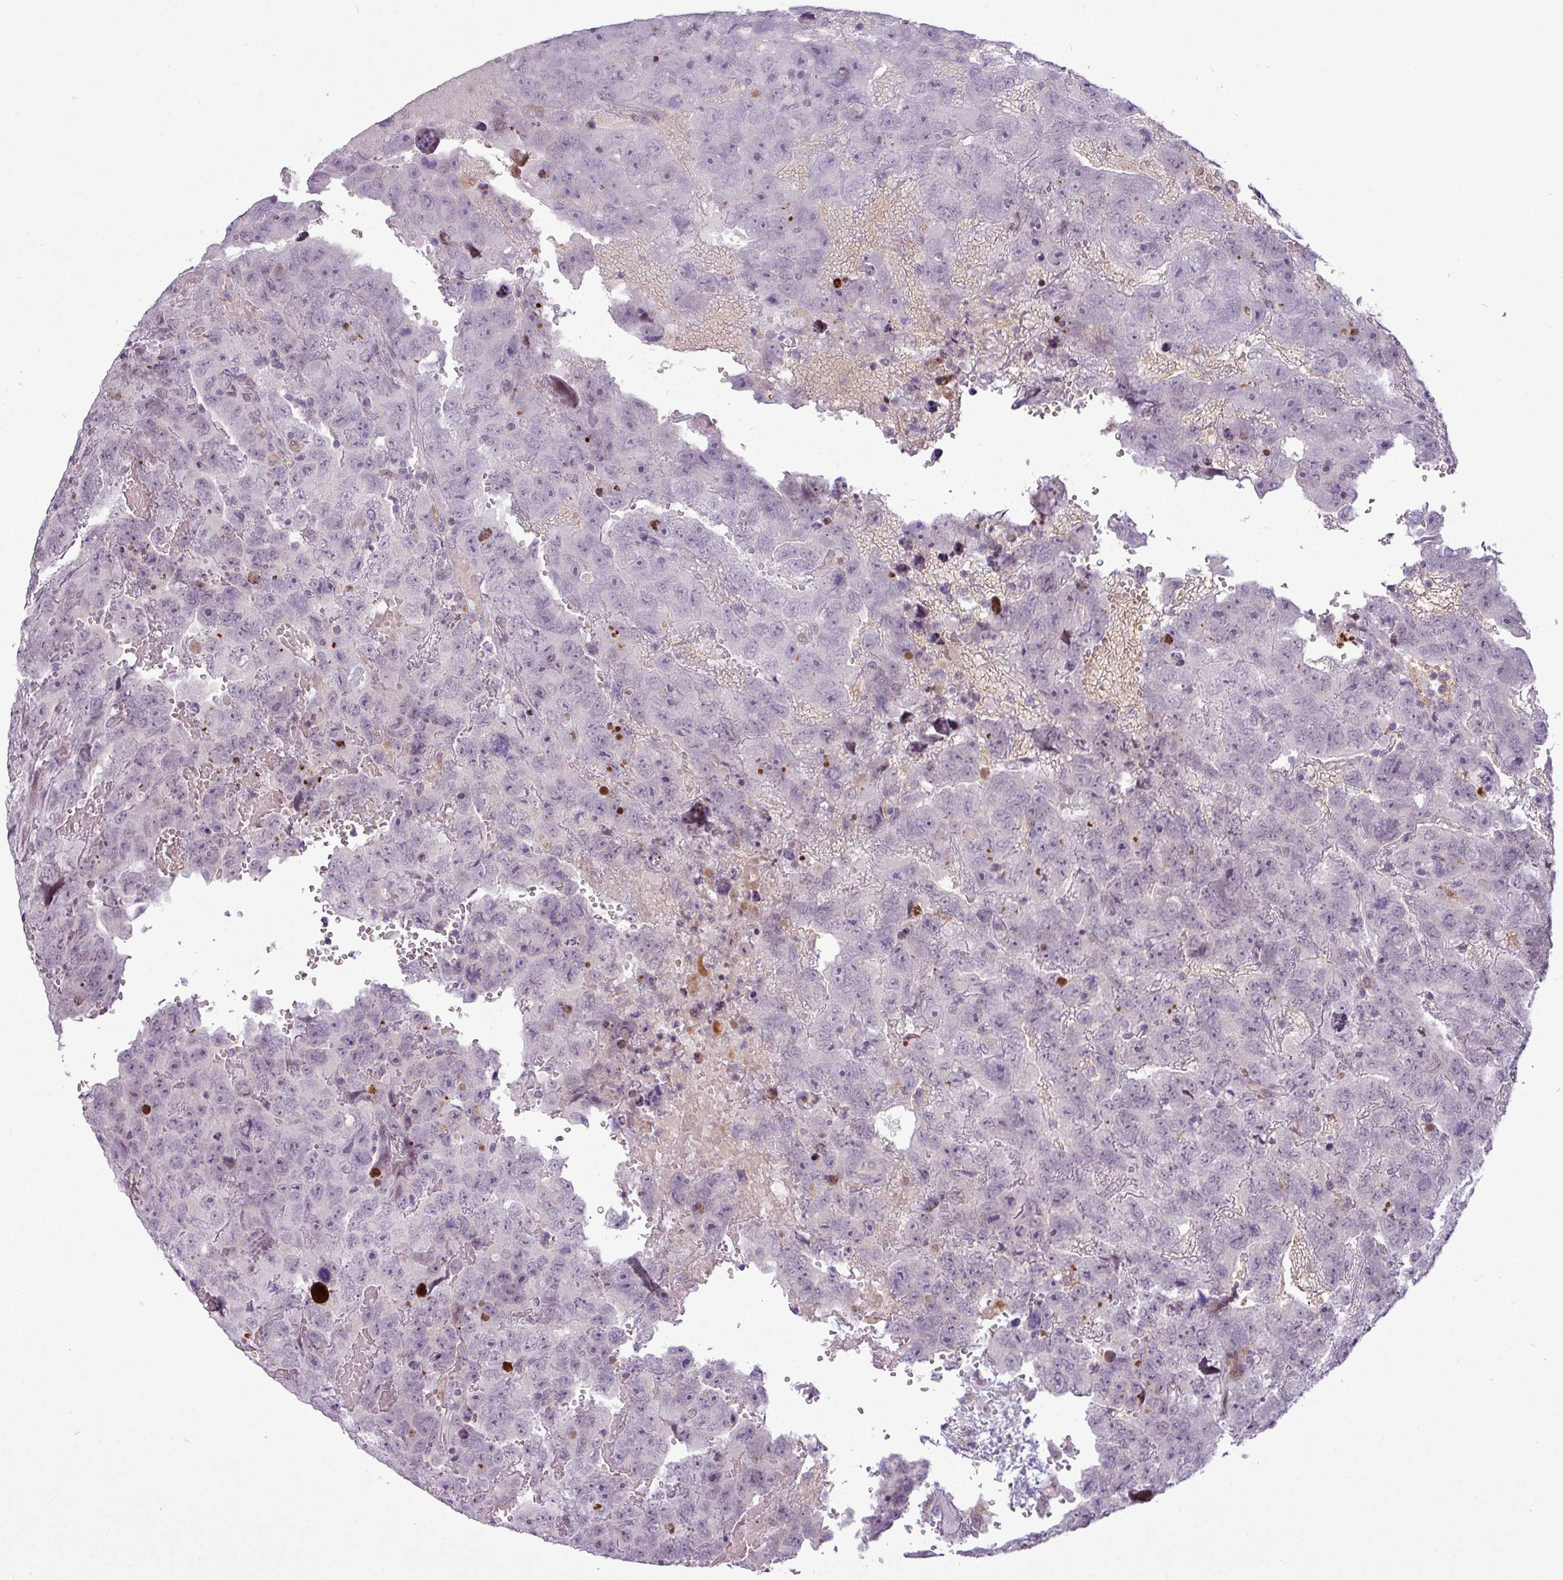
{"staining": {"intensity": "negative", "quantity": "none", "location": "none"}, "tissue": "testis cancer", "cell_type": "Tumor cells", "image_type": "cancer", "snomed": [{"axis": "morphology", "description": "Carcinoma, Embryonal, NOS"}, {"axis": "topography", "description": "Testis"}], "caption": "The photomicrograph displays no staining of tumor cells in testis cancer (embryonal carcinoma).", "gene": "SLC66A2", "patient": {"sex": "male", "age": 45}}